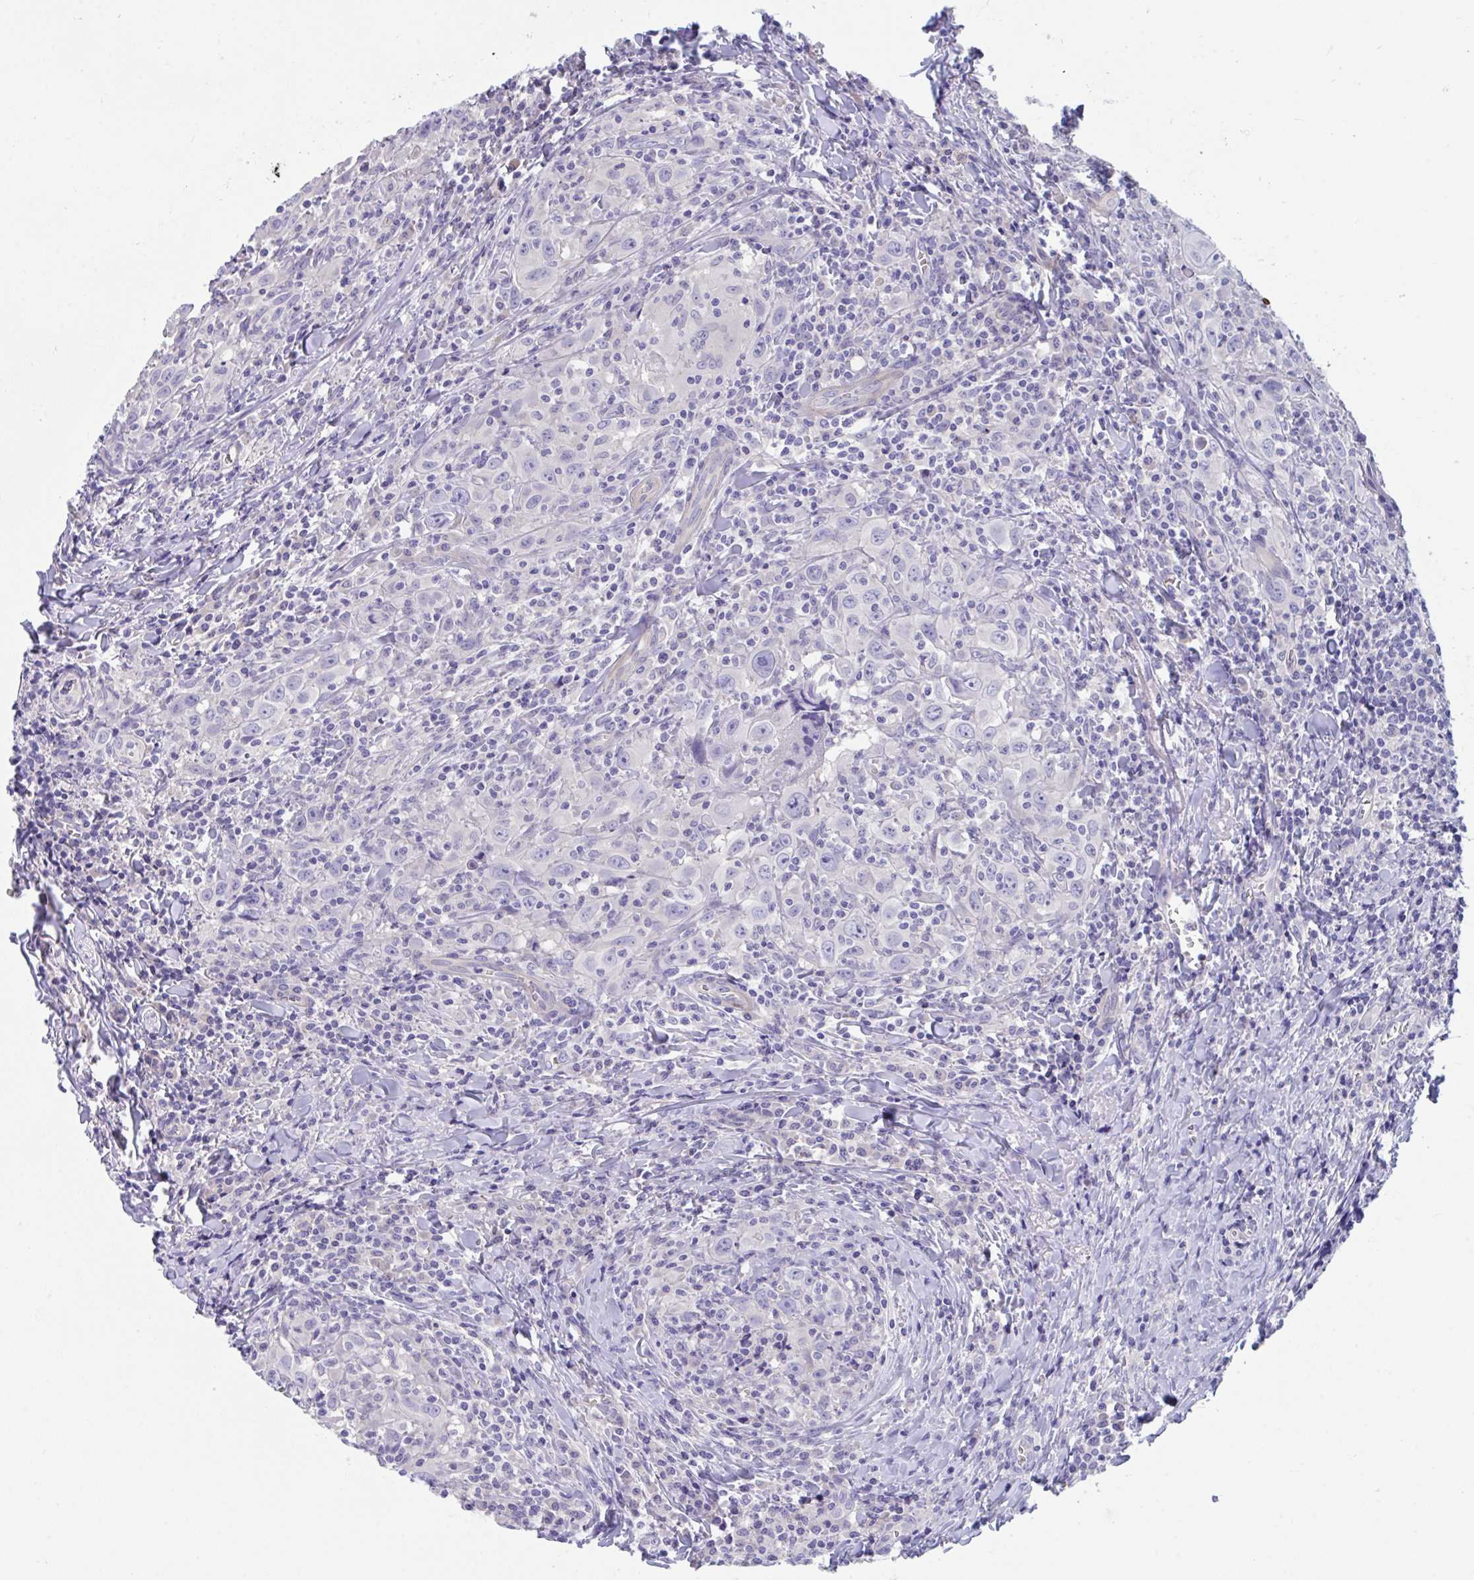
{"staining": {"intensity": "negative", "quantity": "none", "location": "none"}, "tissue": "head and neck cancer", "cell_type": "Tumor cells", "image_type": "cancer", "snomed": [{"axis": "morphology", "description": "Squamous cell carcinoma, NOS"}, {"axis": "topography", "description": "Head-Neck"}], "caption": "Histopathology image shows no protein staining in tumor cells of head and neck cancer (squamous cell carcinoma) tissue.", "gene": "TTC30B", "patient": {"sex": "female", "age": 95}}